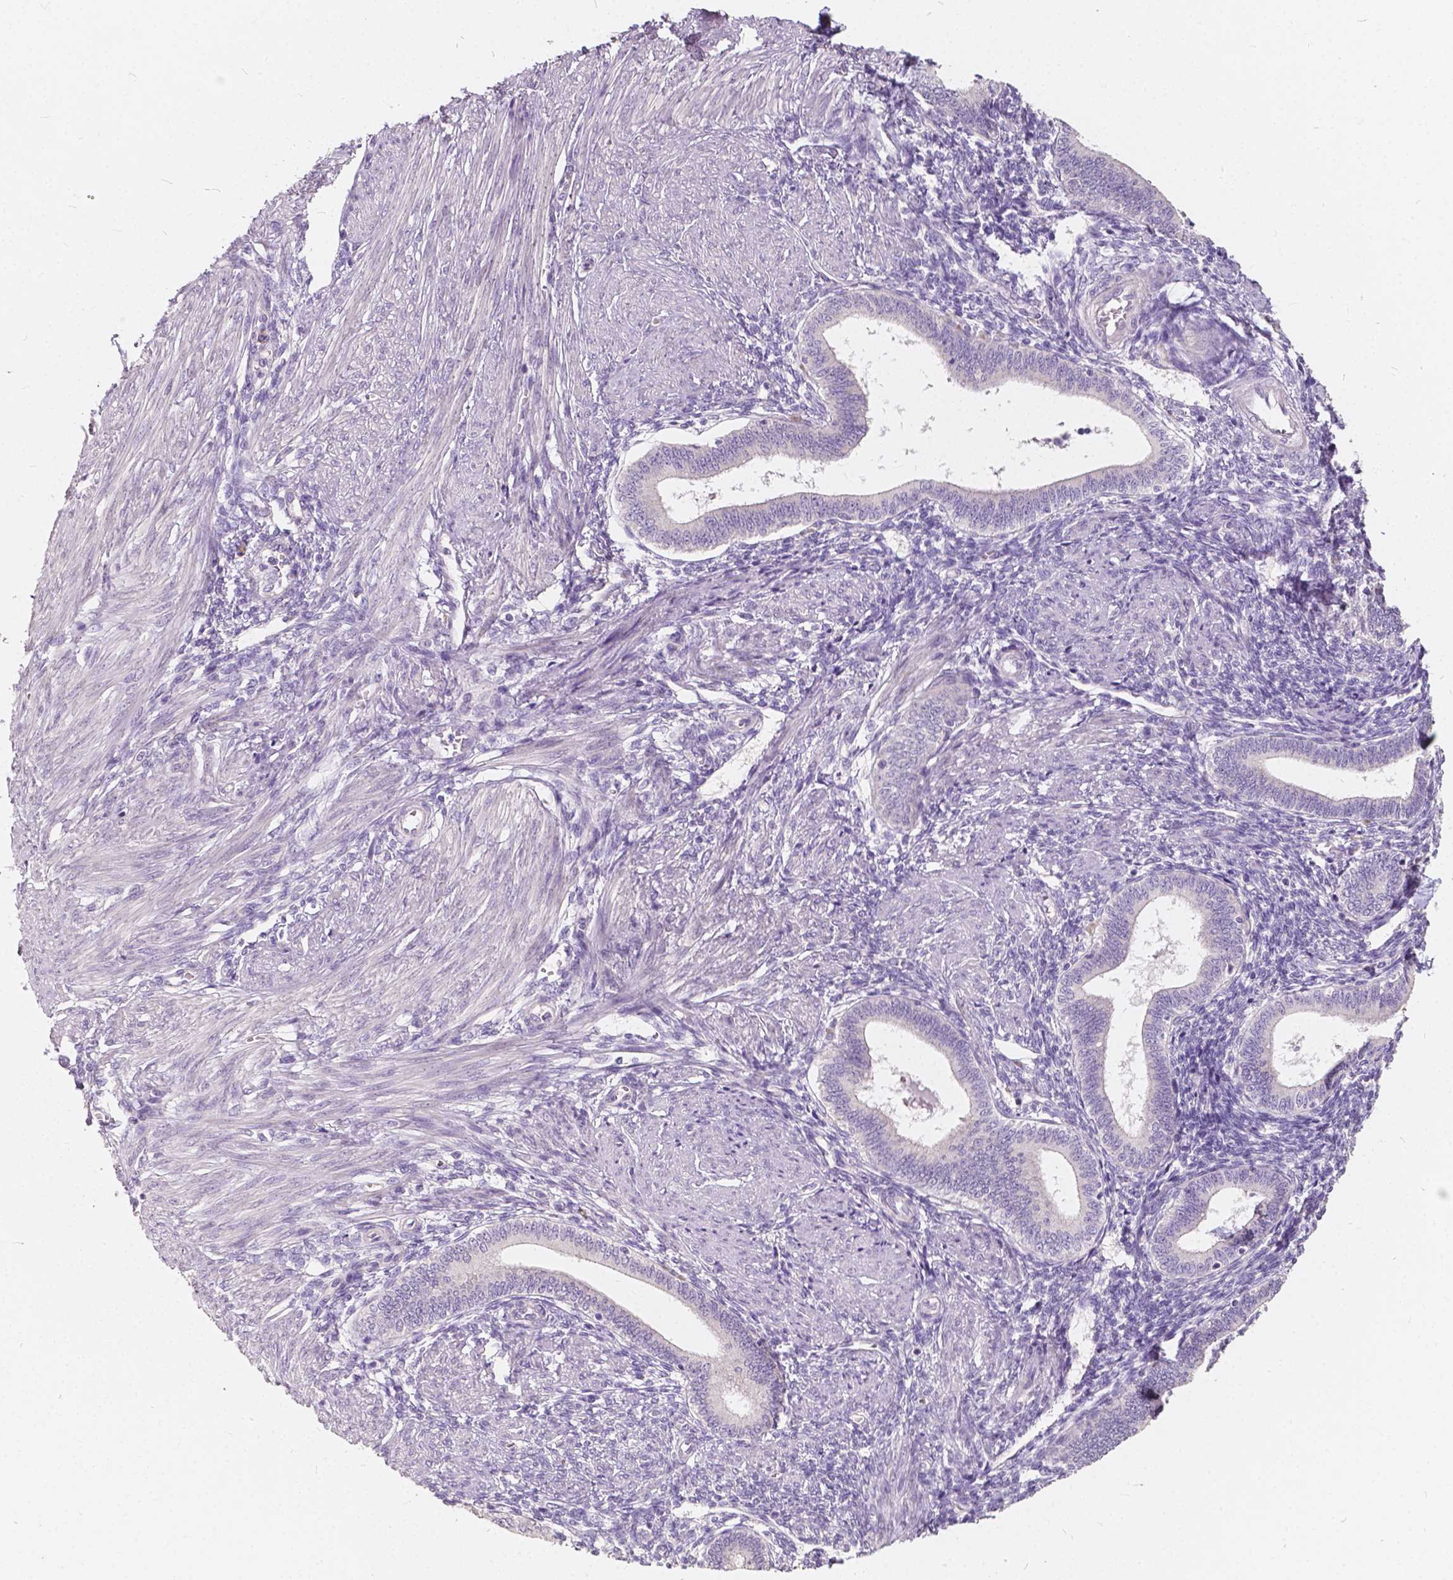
{"staining": {"intensity": "negative", "quantity": "none", "location": "none"}, "tissue": "endometrium", "cell_type": "Cells in endometrial stroma", "image_type": "normal", "snomed": [{"axis": "morphology", "description": "Normal tissue, NOS"}, {"axis": "topography", "description": "Endometrium"}], "caption": "High magnification brightfield microscopy of benign endometrium stained with DAB (brown) and counterstained with hematoxylin (blue): cells in endometrial stroma show no significant staining. (Brightfield microscopy of DAB immunohistochemistry at high magnification).", "gene": "SLC7A8", "patient": {"sex": "female", "age": 42}}